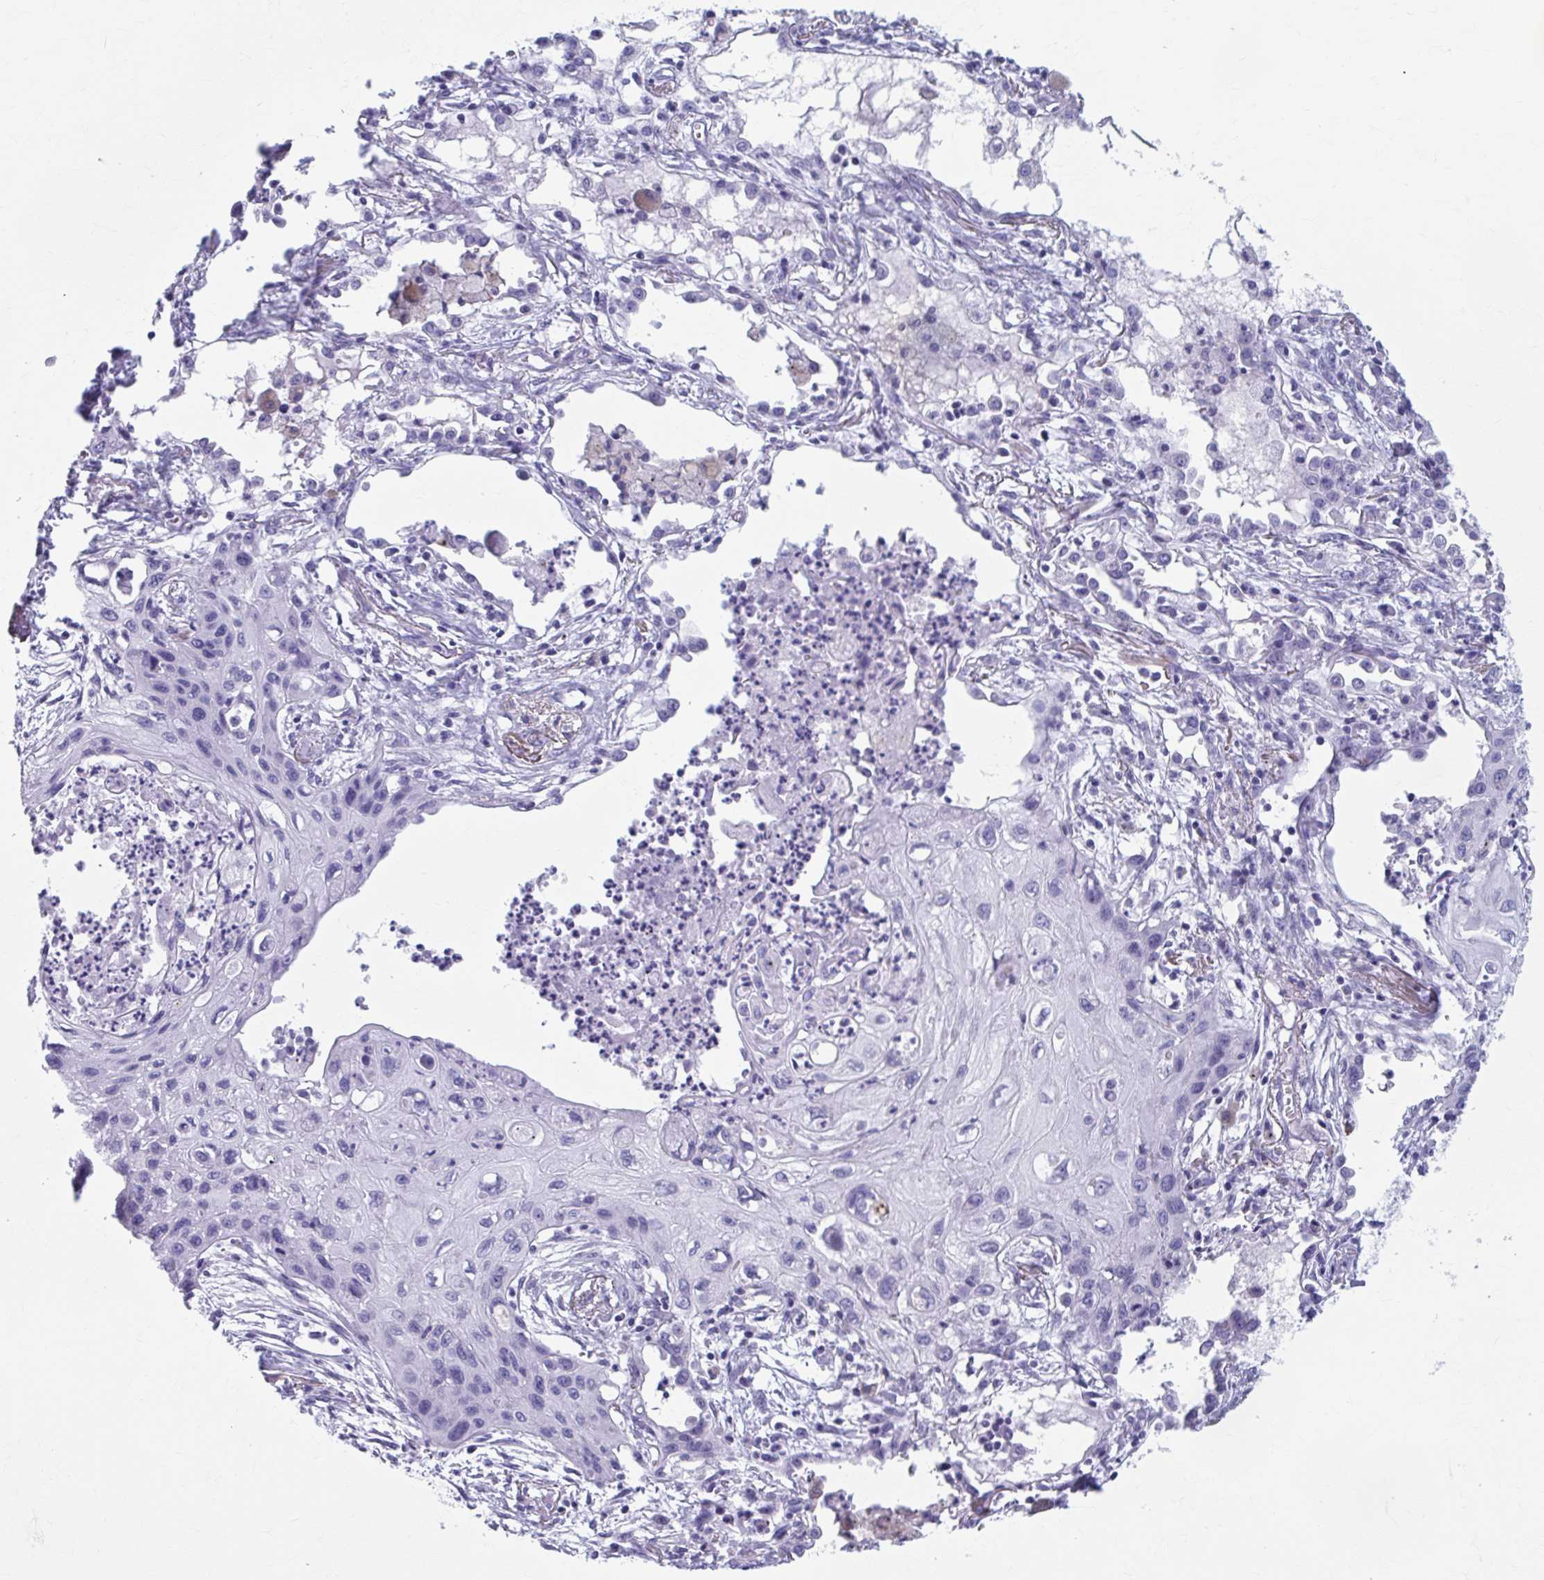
{"staining": {"intensity": "negative", "quantity": "none", "location": "none"}, "tissue": "lung cancer", "cell_type": "Tumor cells", "image_type": "cancer", "snomed": [{"axis": "morphology", "description": "Squamous cell carcinoma, NOS"}, {"axis": "topography", "description": "Lung"}], "caption": "Immunohistochemistry (IHC) histopathology image of neoplastic tissue: lung squamous cell carcinoma stained with DAB displays no significant protein expression in tumor cells.", "gene": "KCNE2", "patient": {"sex": "male", "age": 71}}